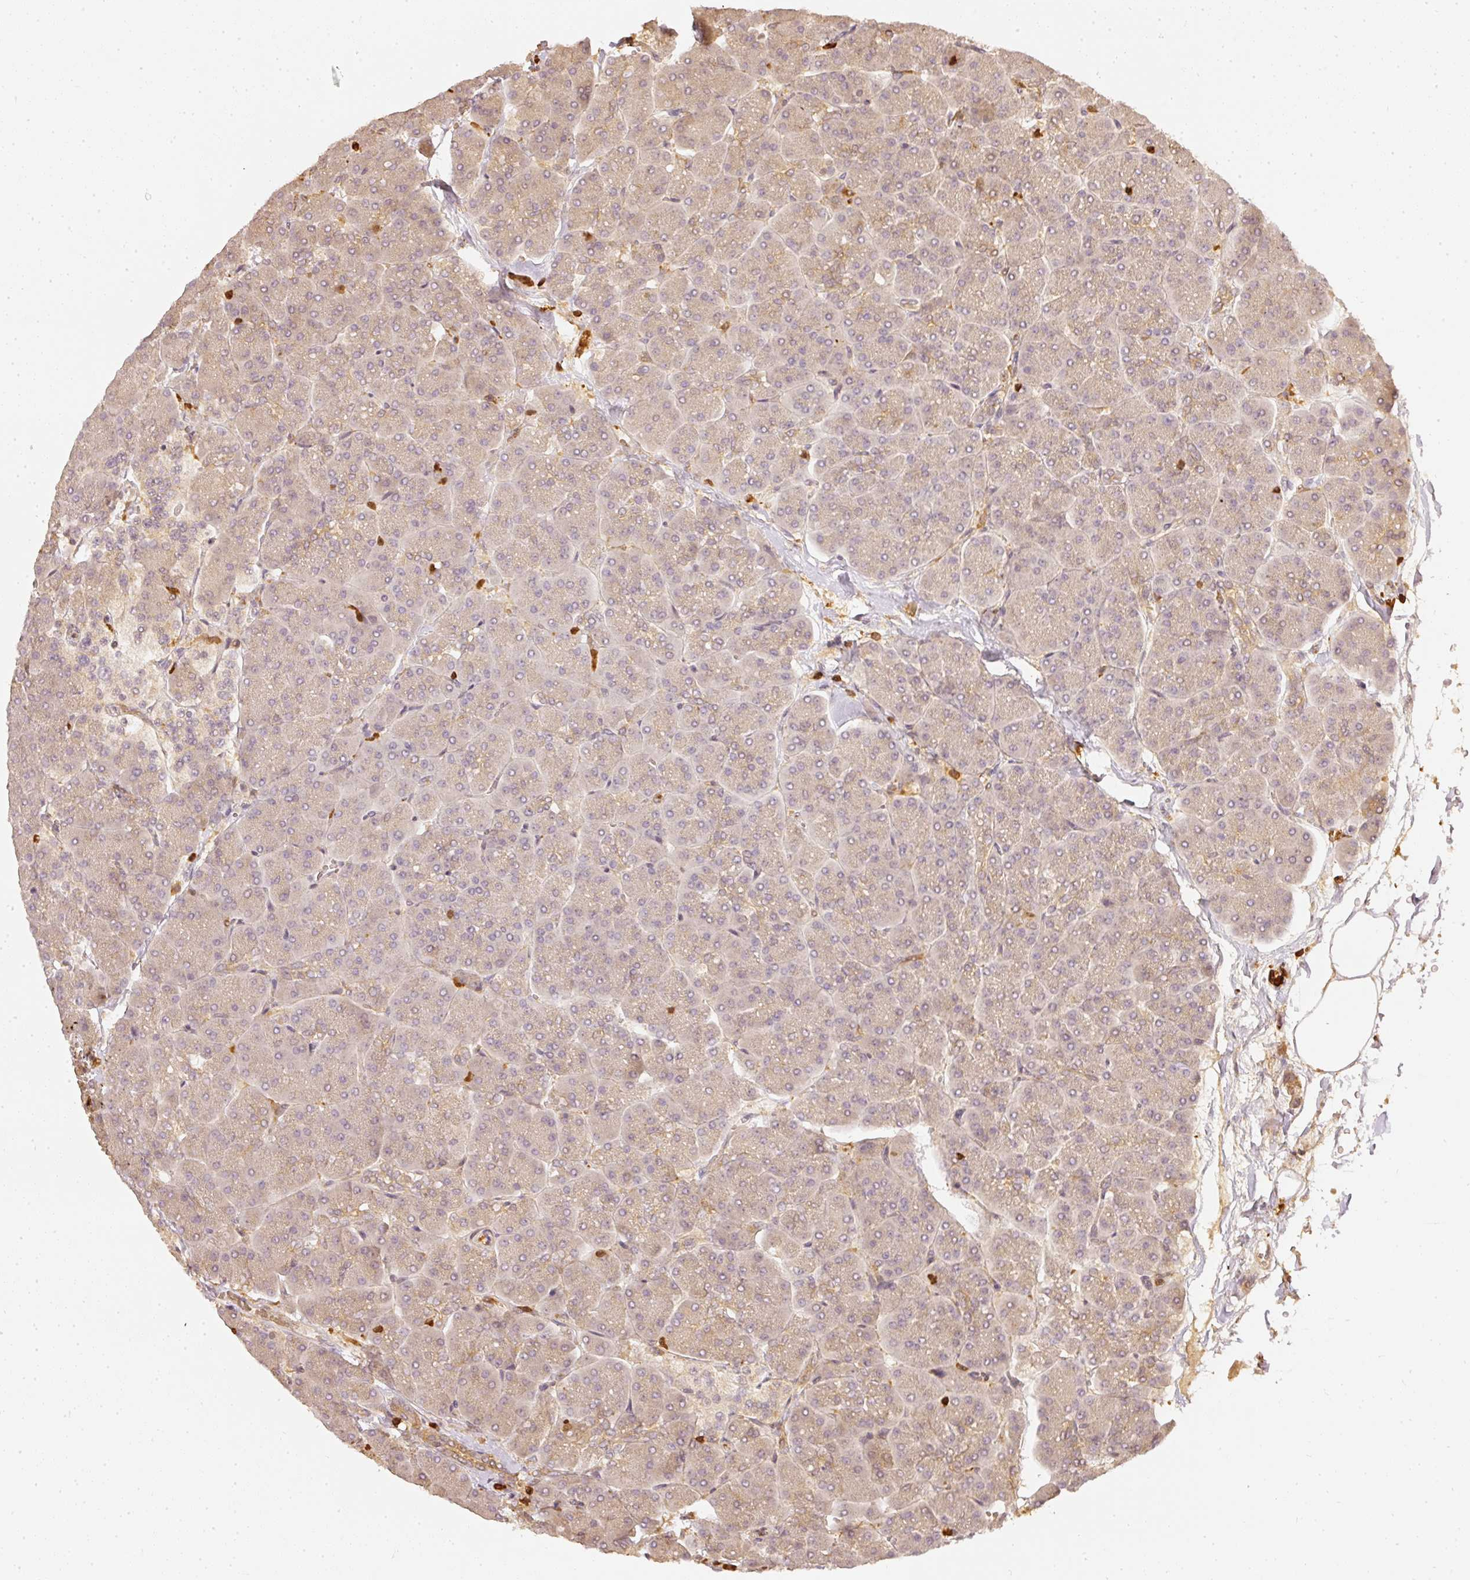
{"staining": {"intensity": "weak", "quantity": ">75%", "location": "cytoplasmic/membranous"}, "tissue": "pancreas", "cell_type": "Exocrine glandular cells", "image_type": "normal", "snomed": [{"axis": "morphology", "description": "Normal tissue, NOS"}, {"axis": "topography", "description": "Pancreas"}, {"axis": "topography", "description": "Peripheral nerve tissue"}], "caption": "A low amount of weak cytoplasmic/membranous positivity is identified in approximately >75% of exocrine glandular cells in unremarkable pancreas. The staining was performed using DAB, with brown indicating positive protein expression. Nuclei are stained blue with hematoxylin.", "gene": "PFN1", "patient": {"sex": "male", "age": 54}}